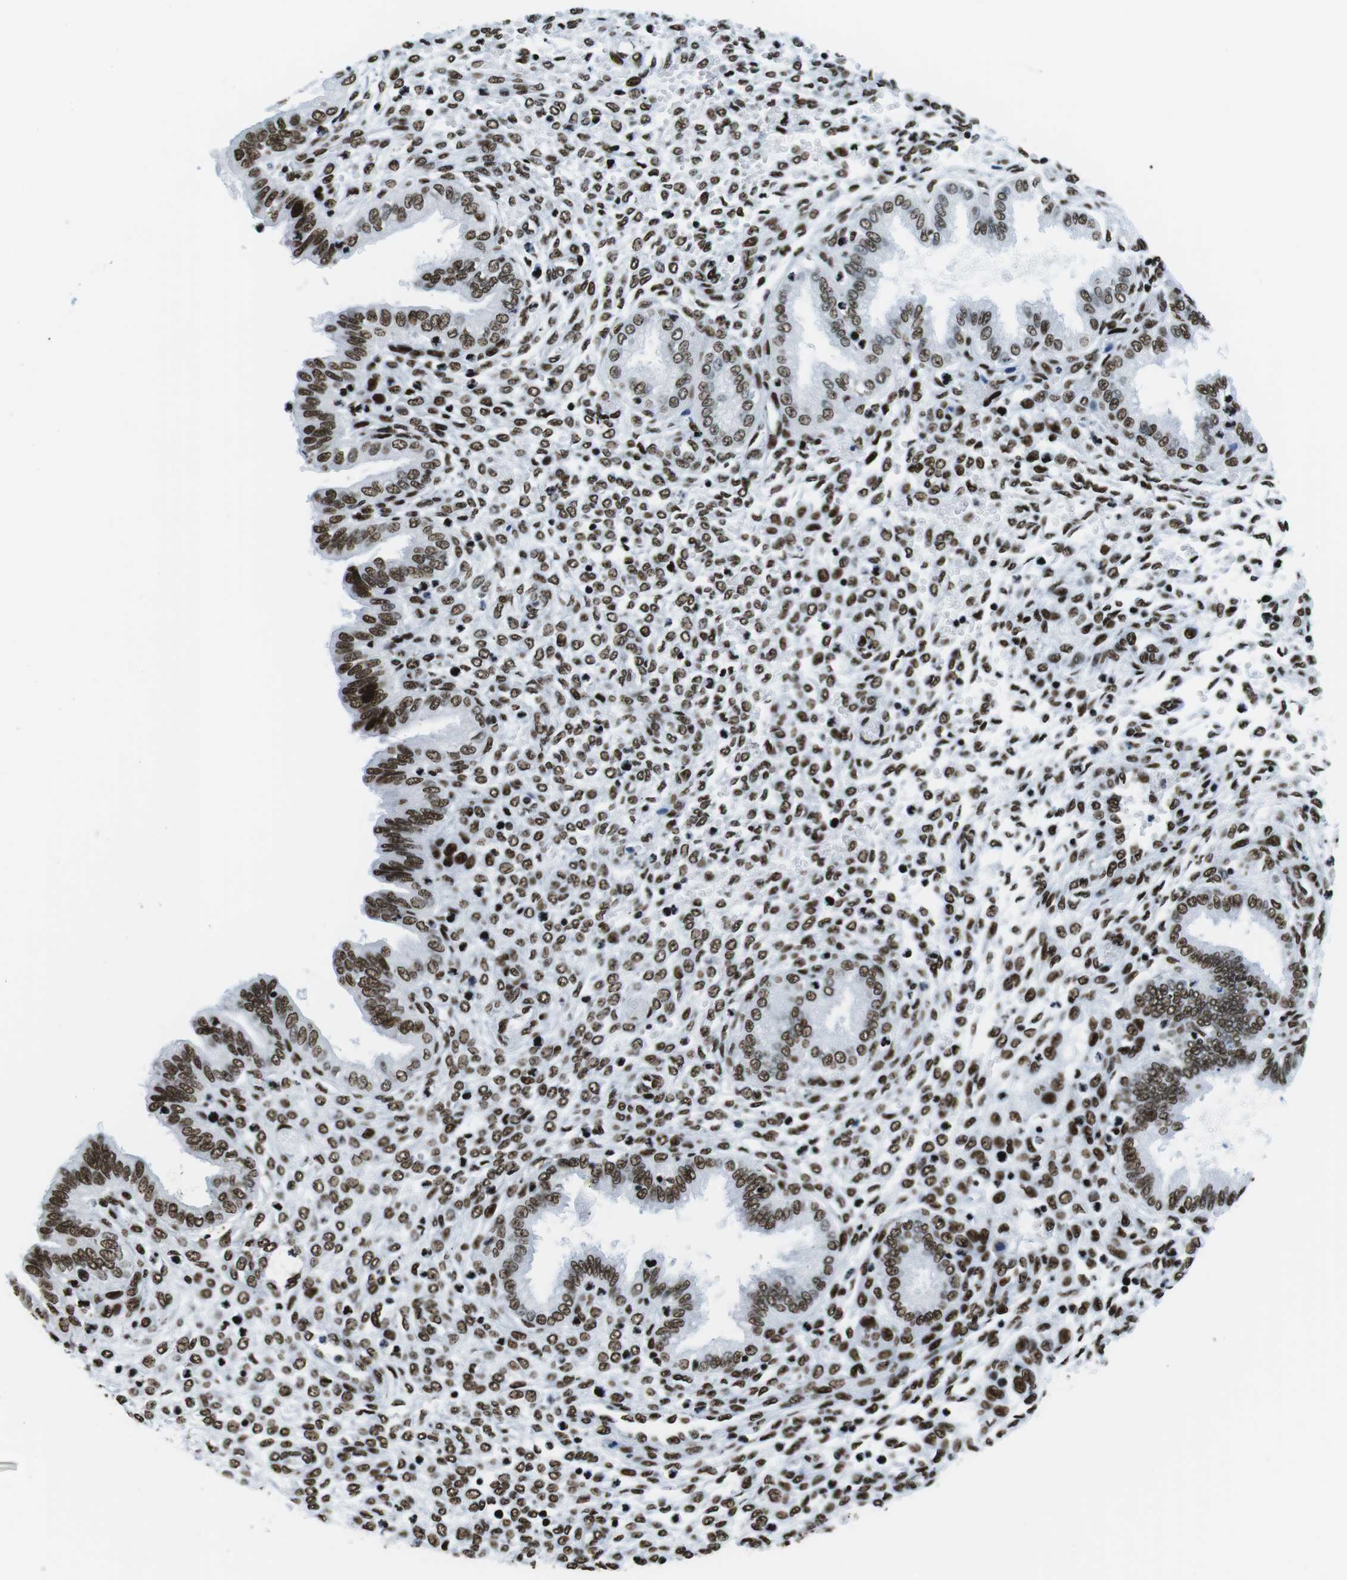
{"staining": {"intensity": "moderate", "quantity": ">75%", "location": "nuclear"}, "tissue": "endometrium", "cell_type": "Cells in endometrial stroma", "image_type": "normal", "snomed": [{"axis": "morphology", "description": "Normal tissue, NOS"}, {"axis": "topography", "description": "Endometrium"}], "caption": "Immunohistochemical staining of normal endometrium shows >75% levels of moderate nuclear protein staining in approximately >75% of cells in endometrial stroma.", "gene": "CITED2", "patient": {"sex": "female", "age": 33}}